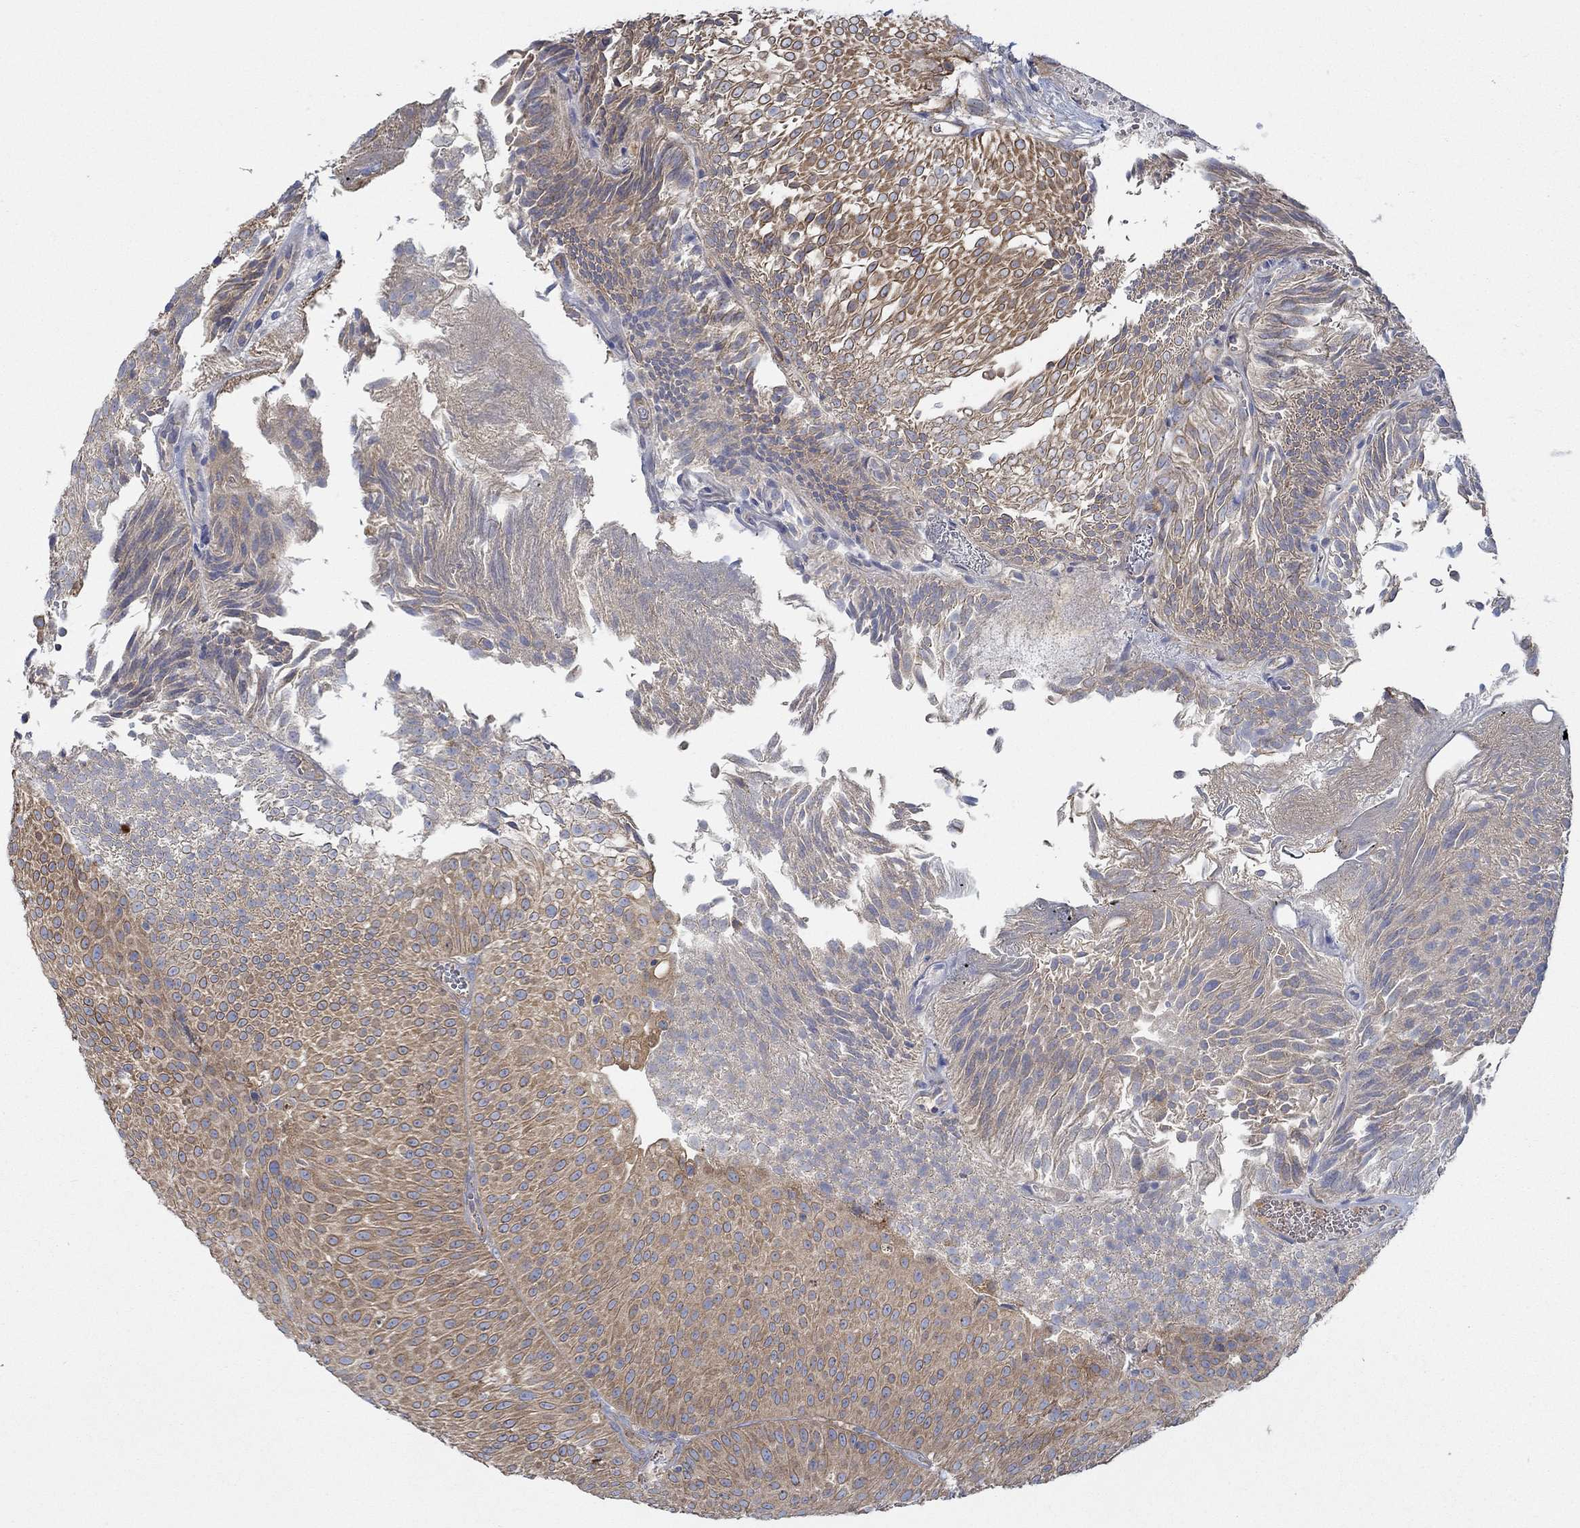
{"staining": {"intensity": "moderate", "quantity": ">75%", "location": "cytoplasmic/membranous"}, "tissue": "urothelial cancer", "cell_type": "Tumor cells", "image_type": "cancer", "snomed": [{"axis": "morphology", "description": "Urothelial carcinoma, Low grade"}, {"axis": "topography", "description": "Urinary bladder"}], "caption": "A brown stain shows moderate cytoplasmic/membranous positivity of a protein in human urothelial cancer tumor cells.", "gene": "SPAG9", "patient": {"sex": "male", "age": 65}}